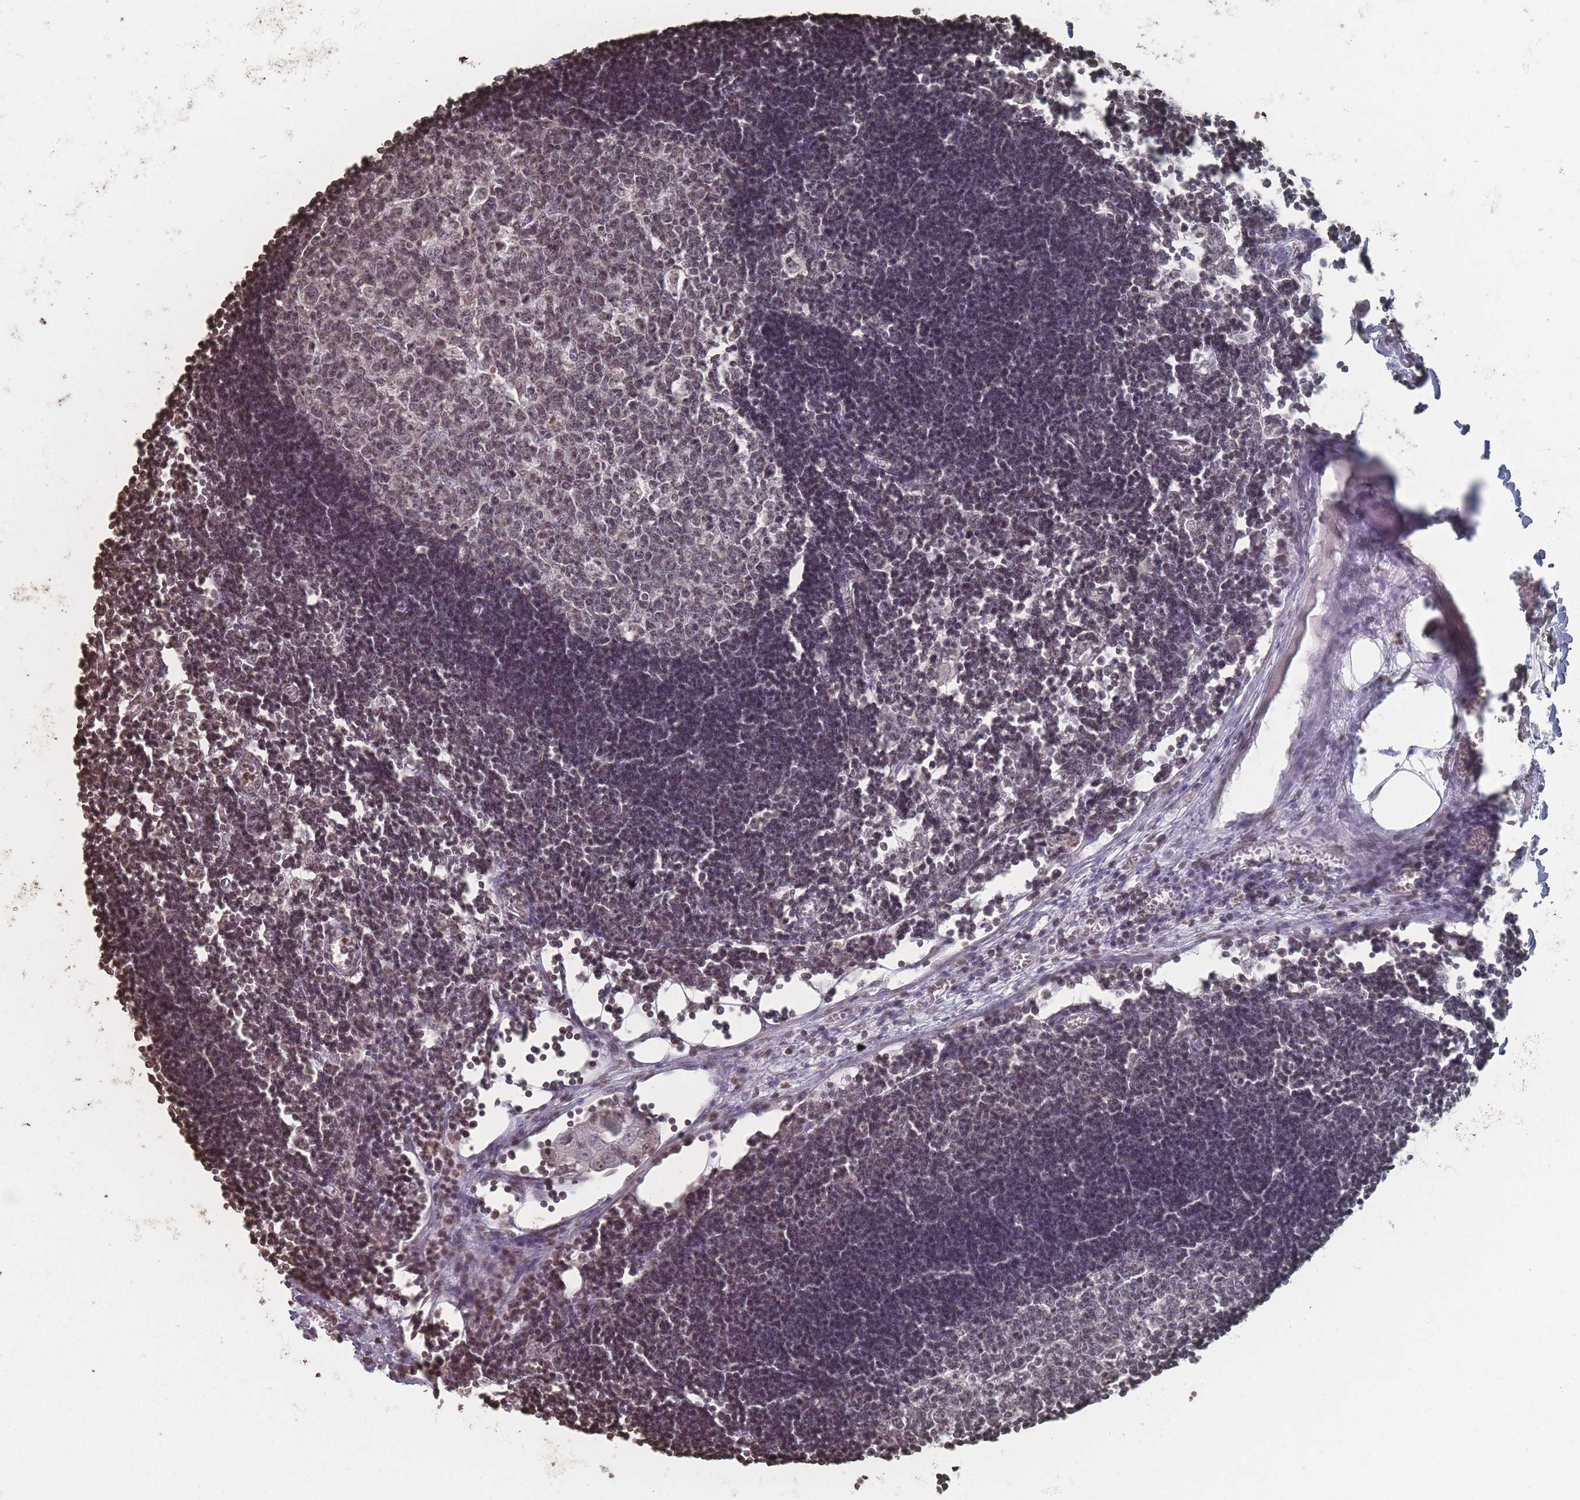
{"staining": {"intensity": "weak", "quantity": "25%-75%", "location": "nuclear"}, "tissue": "lymph node", "cell_type": "Germinal center cells", "image_type": "normal", "snomed": [{"axis": "morphology", "description": "Normal tissue, NOS"}, {"axis": "topography", "description": "Lymph node"}], "caption": "IHC photomicrograph of benign lymph node: human lymph node stained using IHC exhibits low levels of weak protein expression localized specifically in the nuclear of germinal center cells, appearing as a nuclear brown color.", "gene": "PLEKHG5", "patient": {"sex": "female", "age": 11}}